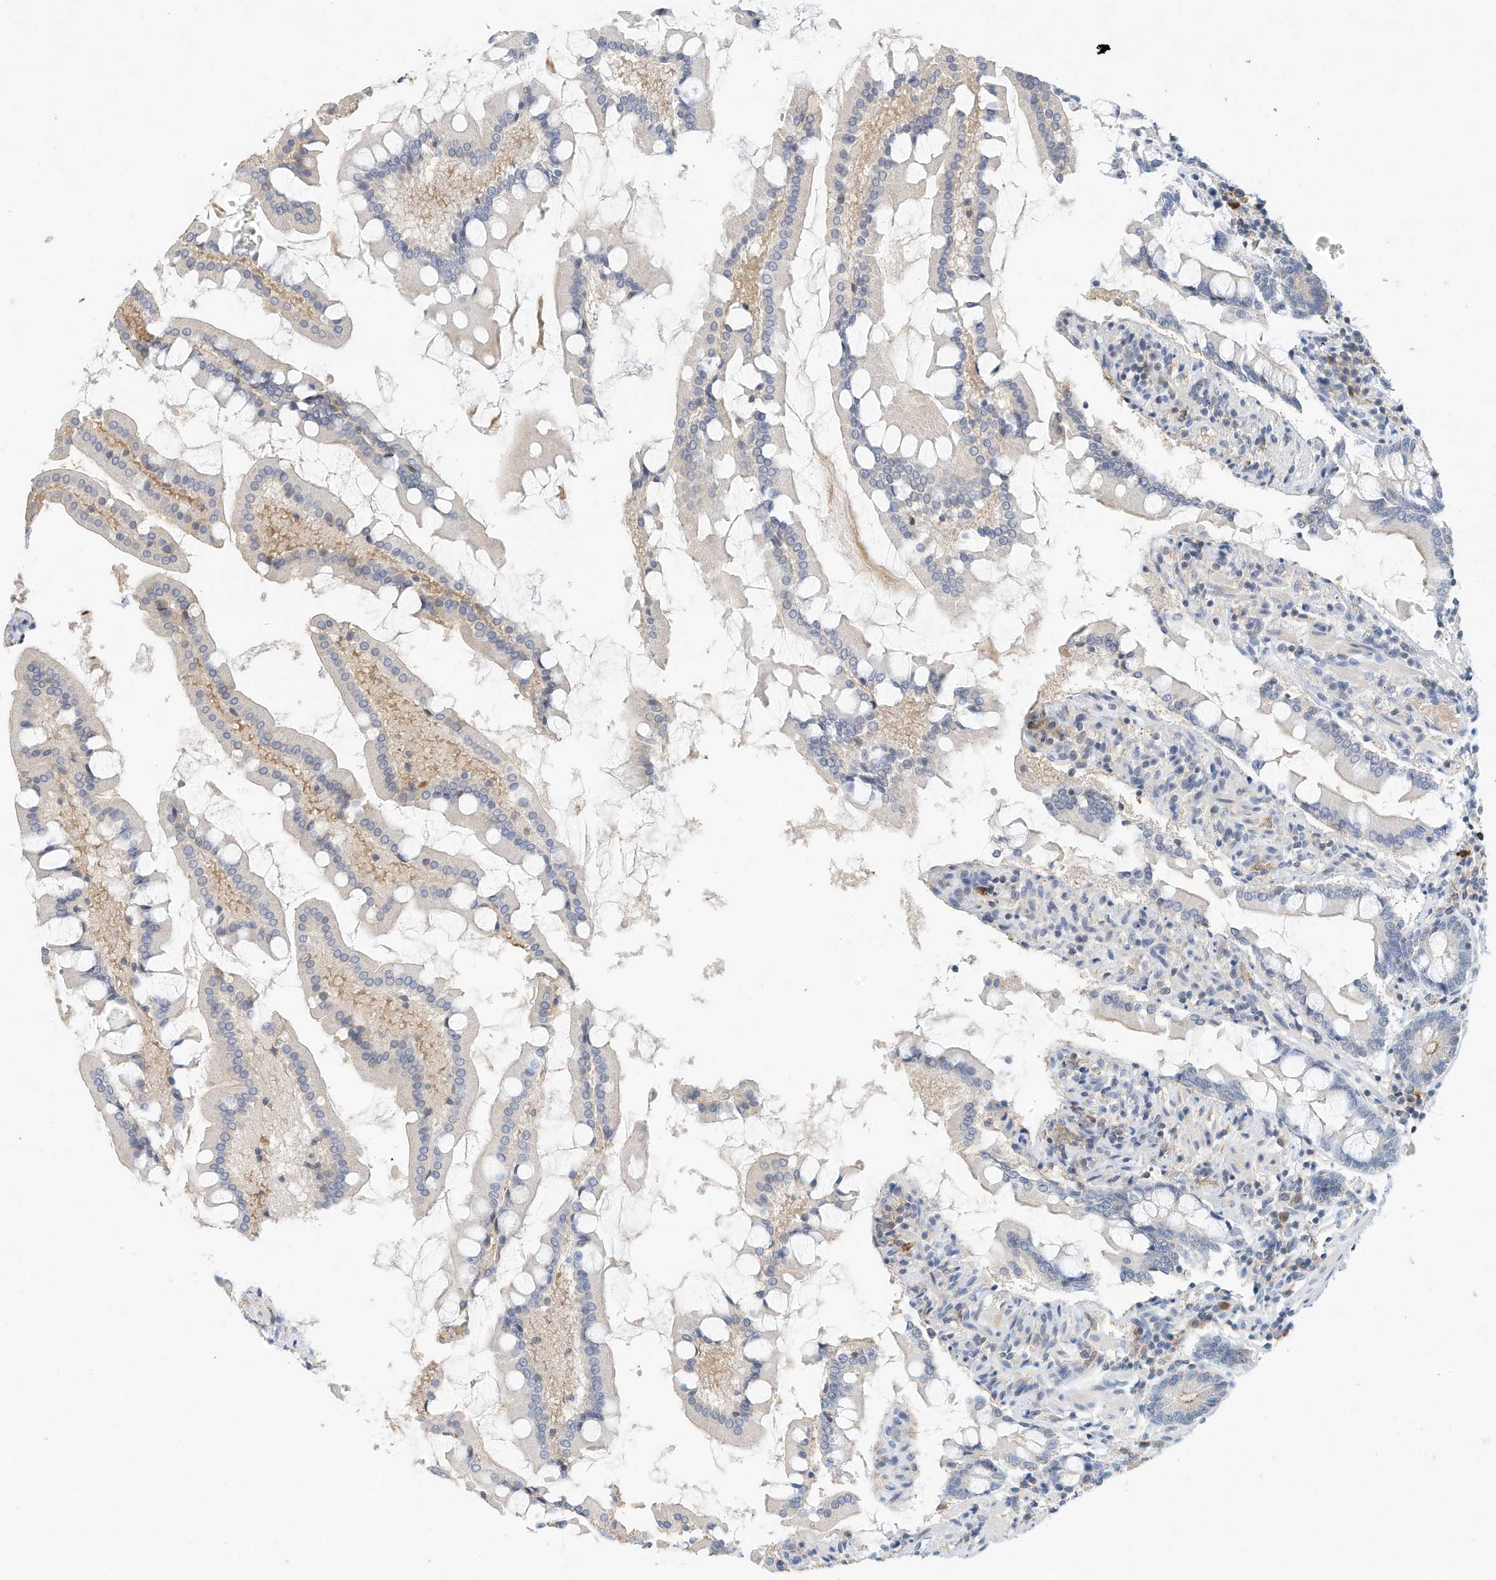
{"staining": {"intensity": "negative", "quantity": "none", "location": "none"}, "tissue": "small intestine", "cell_type": "Glandular cells", "image_type": "normal", "snomed": [{"axis": "morphology", "description": "Normal tissue, NOS"}, {"axis": "topography", "description": "Small intestine"}], "caption": "Immunohistochemistry micrograph of benign small intestine: human small intestine stained with DAB (3,3'-diaminobenzidine) demonstrates no significant protein expression in glandular cells.", "gene": "MICAL1", "patient": {"sex": "male", "age": 41}}